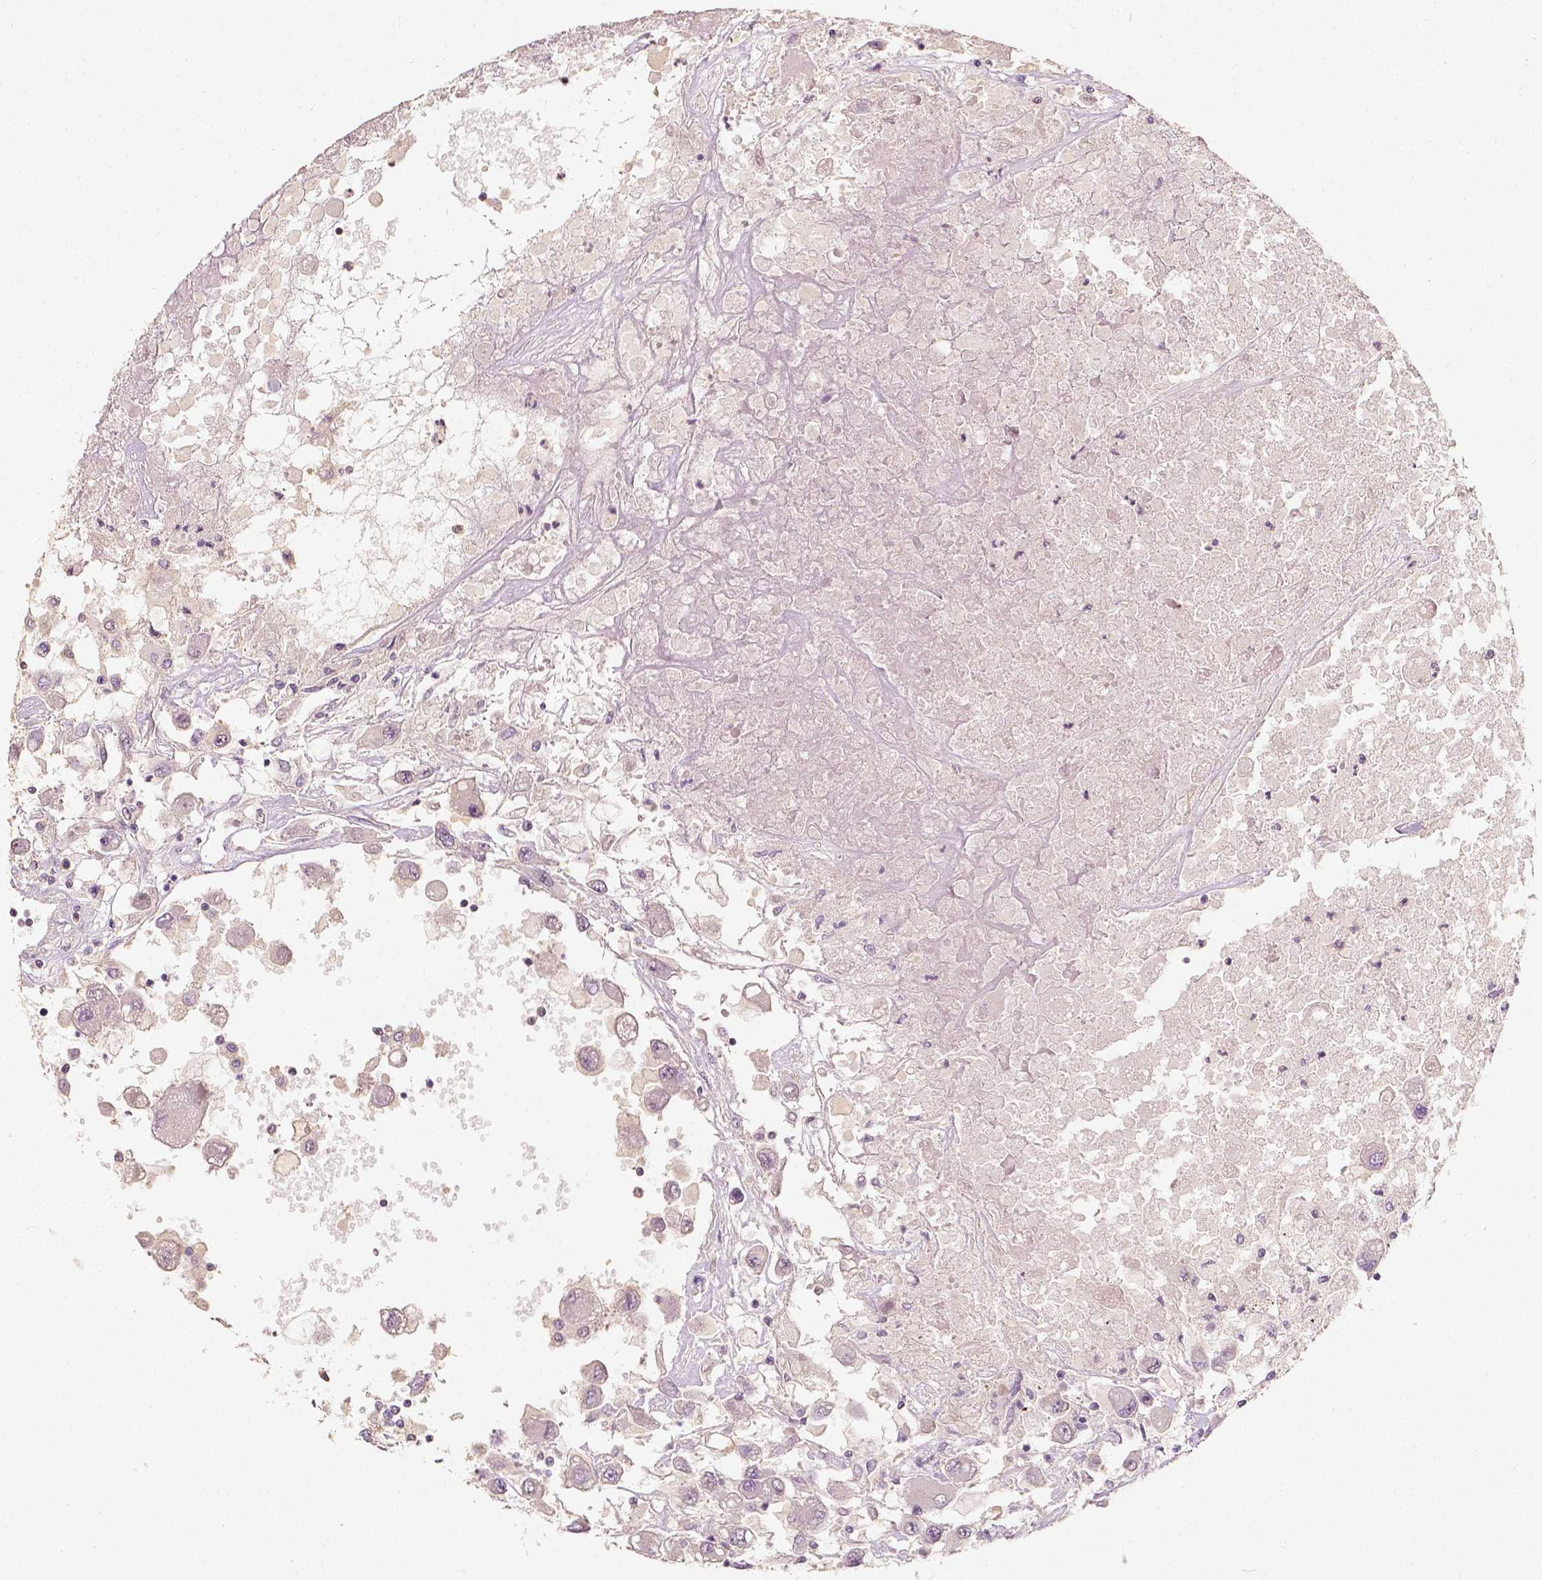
{"staining": {"intensity": "weak", "quantity": "<25%", "location": "nuclear"}, "tissue": "renal cancer", "cell_type": "Tumor cells", "image_type": "cancer", "snomed": [{"axis": "morphology", "description": "Adenocarcinoma, NOS"}, {"axis": "topography", "description": "Kidney"}], "caption": "The image exhibits no significant staining in tumor cells of renal adenocarcinoma.", "gene": "SOX15", "patient": {"sex": "female", "age": 67}}